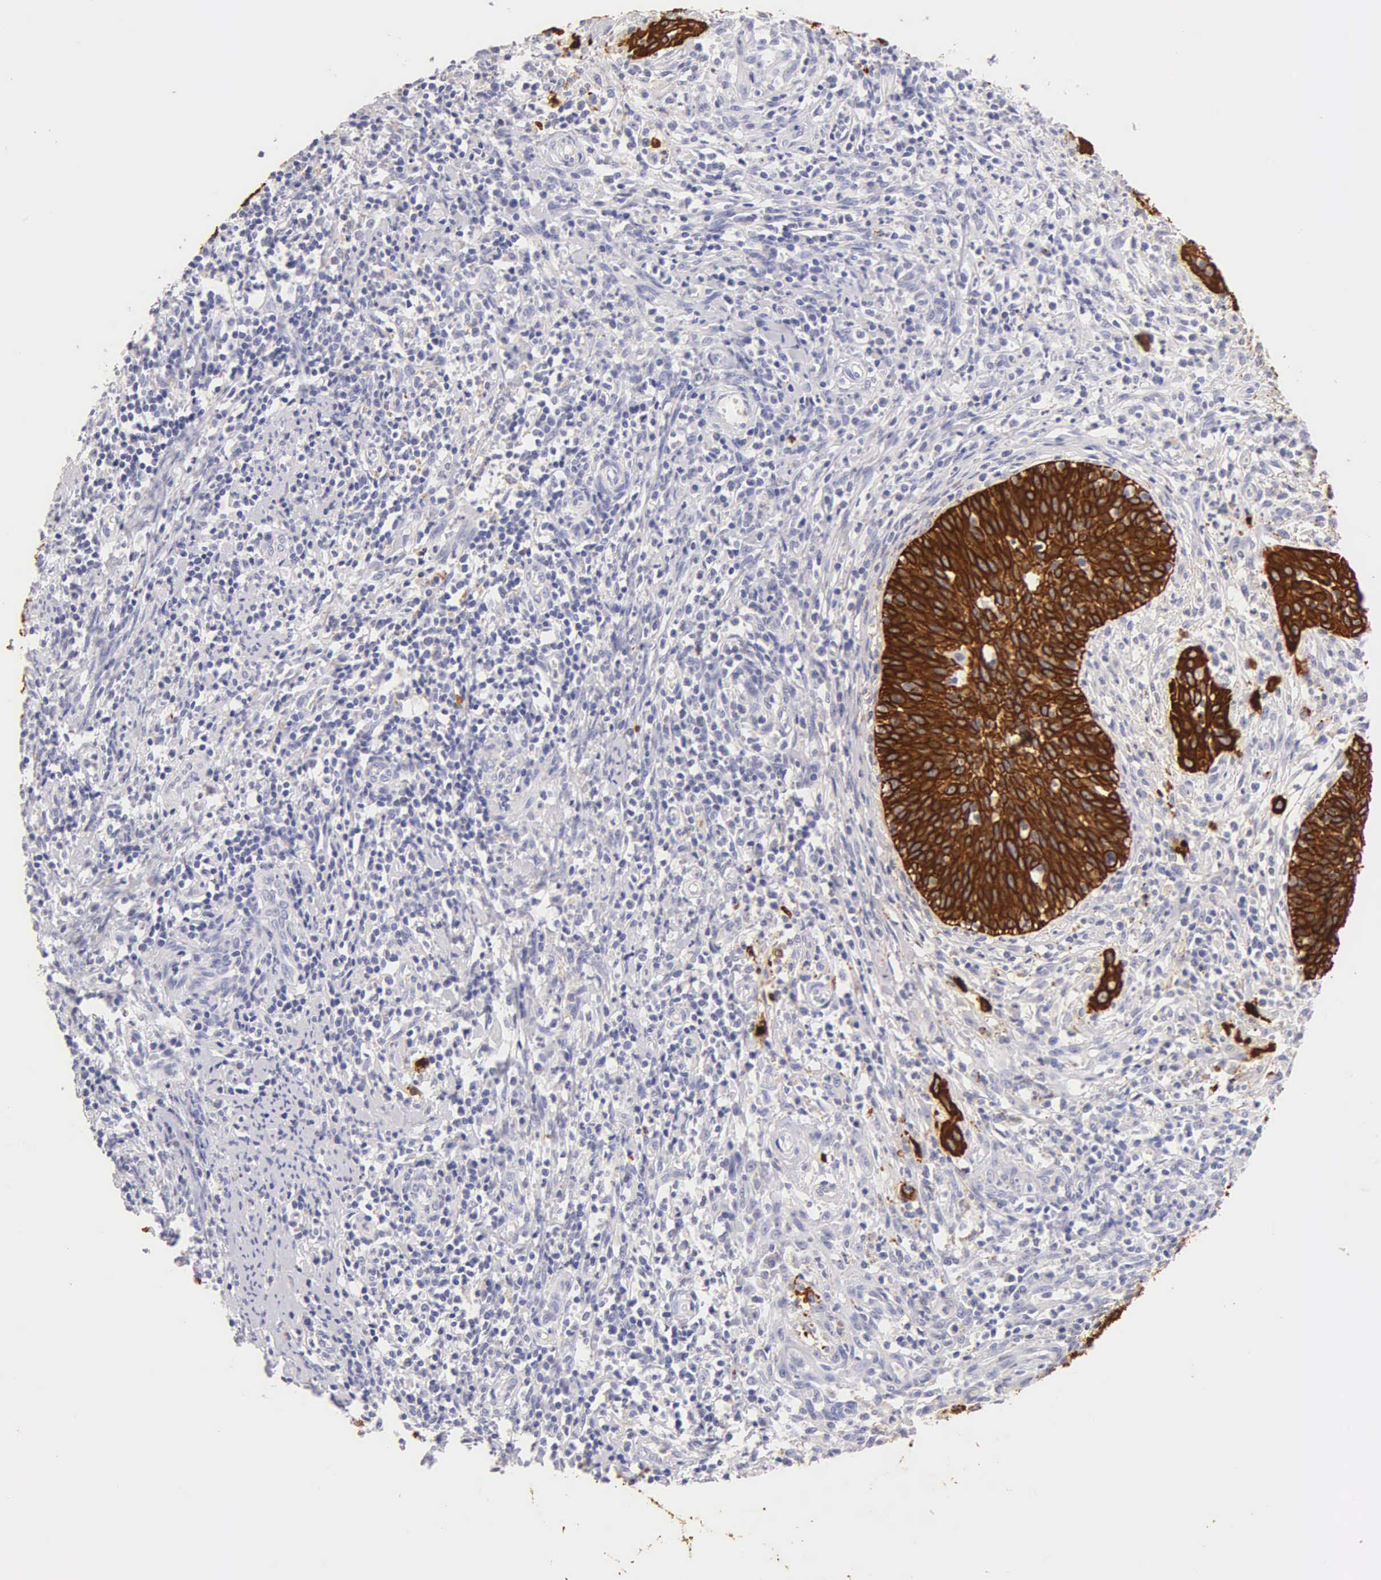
{"staining": {"intensity": "strong", "quantity": ">75%", "location": "cytoplasmic/membranous"}, "tissue": "cervical cancer", "cell_type": "Tumor cells", "image_type": "cancer", "snomed": [{"axis": "morphology", "description": "Squamous cell carcinoma, NOS"}, {"axis": "topography", "description": "Cervix"}], "caption": "Immunohistochemistry histopathology image of neoplastic tissue: human squamous cell carcinoma (cervical) stained using immunohistochemistry (IHC) displays high levels of strong protein expression localized specifically in the cytoplasmic/membranous of tumor cells, appearing as a cytoplasmic/membranous brown color.", "gene": "KRT17", "patient": {"sex": "female", "age": 41}}